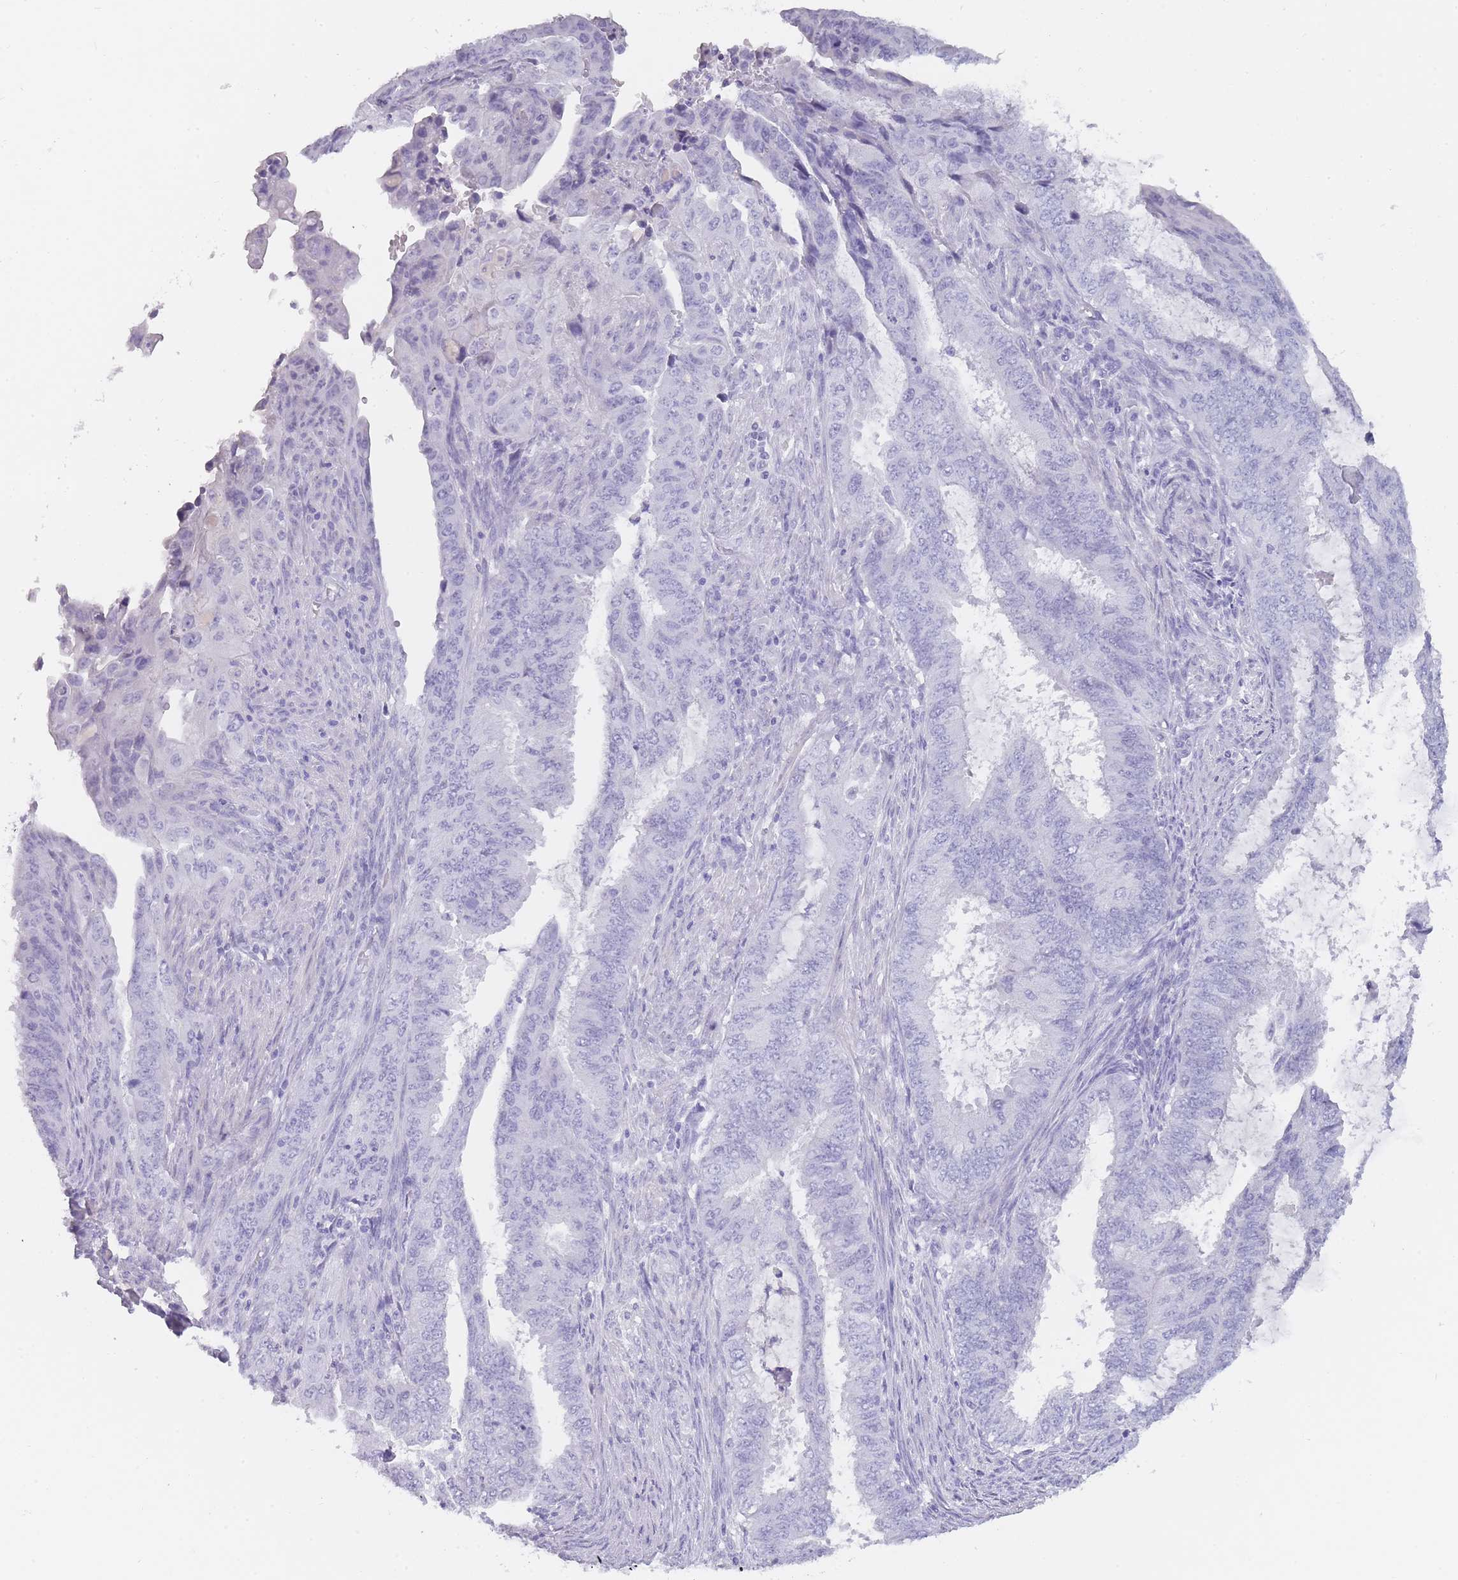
{"staining": {"intensity": "negative", "quantity": "none", "location": "none"}, "tissue": "endometrial cancer", "cell_type": "Tumor cells", "image_type": "cancer", "snomed": [{"axis": "morphology", "description": "Adenocarcinoma, NOS"}, {"axis": "topography", "description": "Endometrium"}], "caption": "This is an IHC histopathology image of endometrial cancer. There is no positivity in tumor cells.", "gene": "TCP11", "patient": {"sex": "female", "age": 51}}